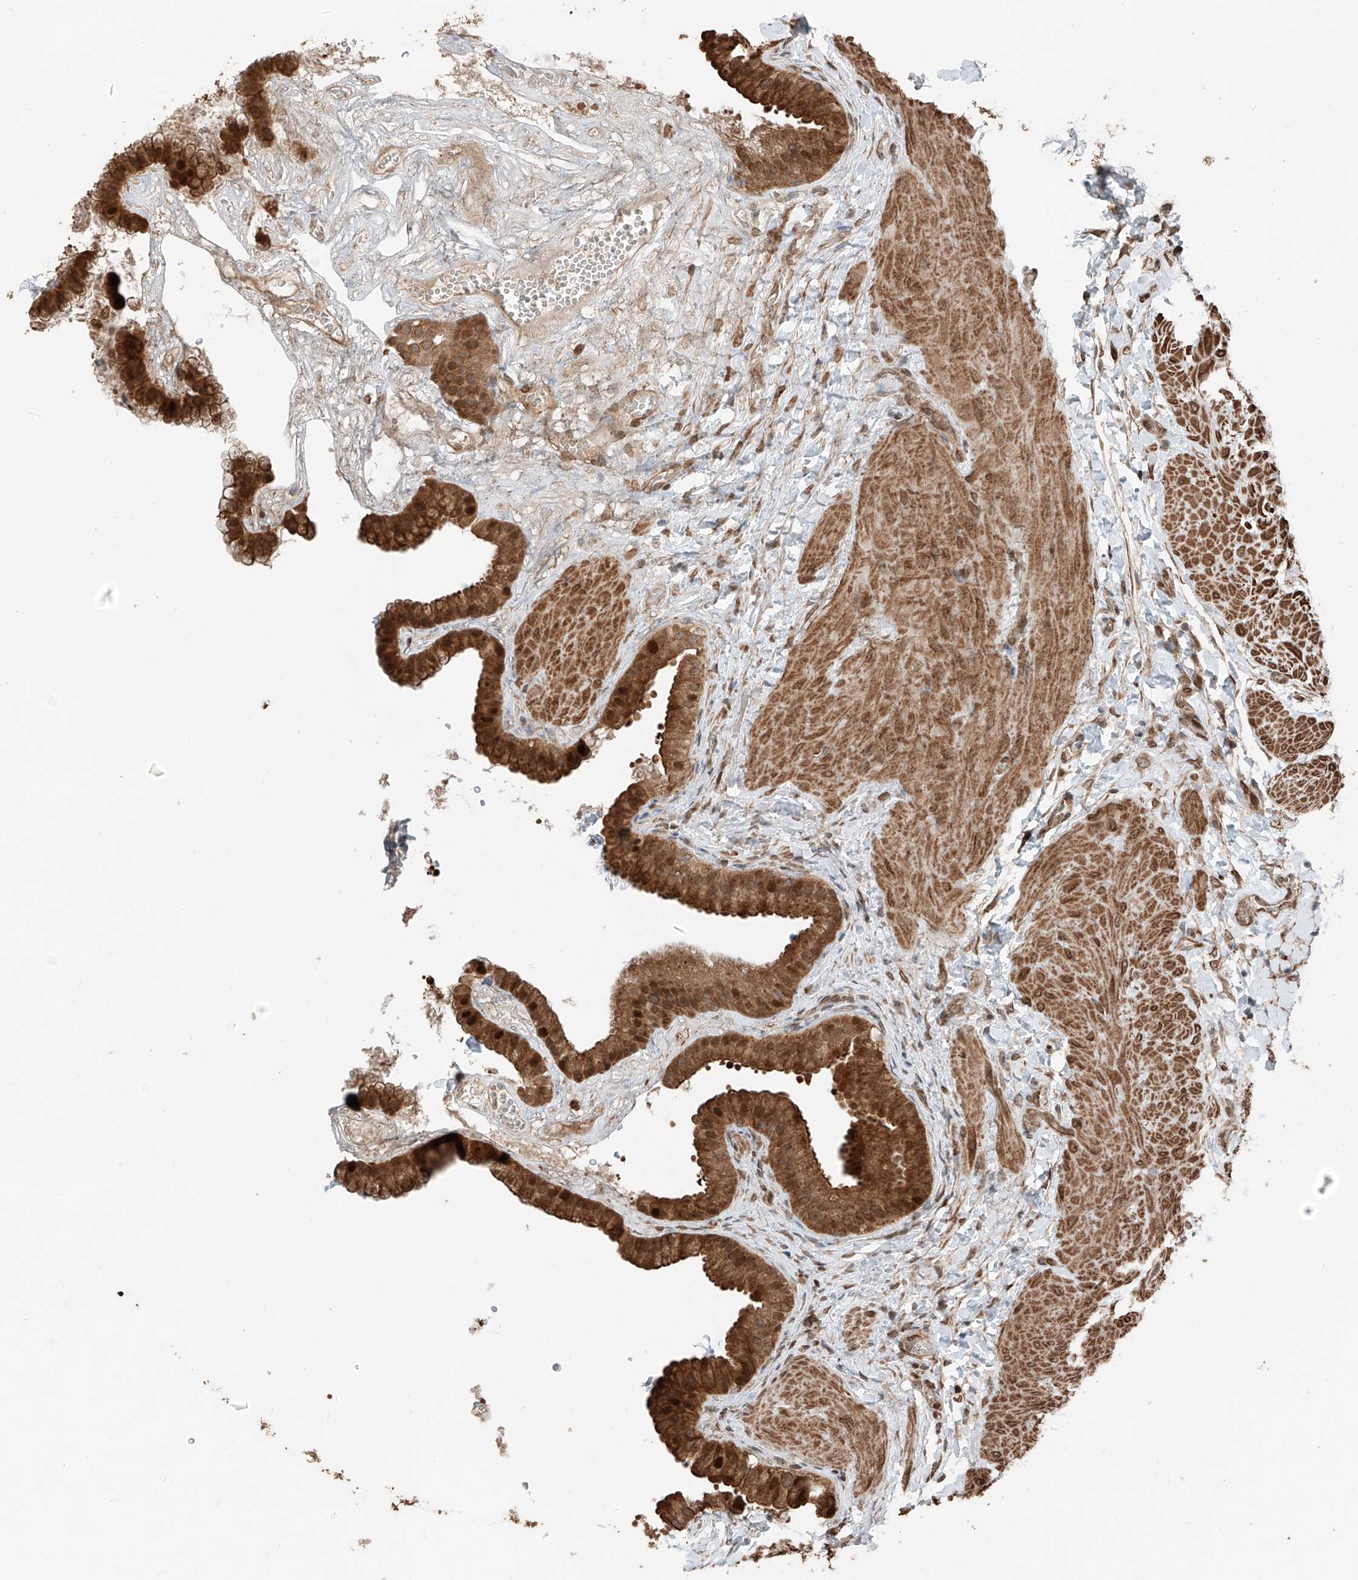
{"staining": {"intensity": "strong", "quantity": ">75%", "location": "cytoplasmic/membranous,nuclear"}, "tissue": "gallbladder", "cell_type": "Glandular cells", "image_type": "normal", "snomed": [{"axis": "morphology", "description": "Normal tissue, NOS"}, {"axis": "topography", "description": "Gallbladder"}], "caption": "This micrograph demonstrates IHC staining of unremarkable human gallbladder, with high strong cytoplasmic/membranous,nuclear positivity in approximately >75% of glandular cells.", "gene": "CEP162", "patient": {"sex": "male", "age": 55}}